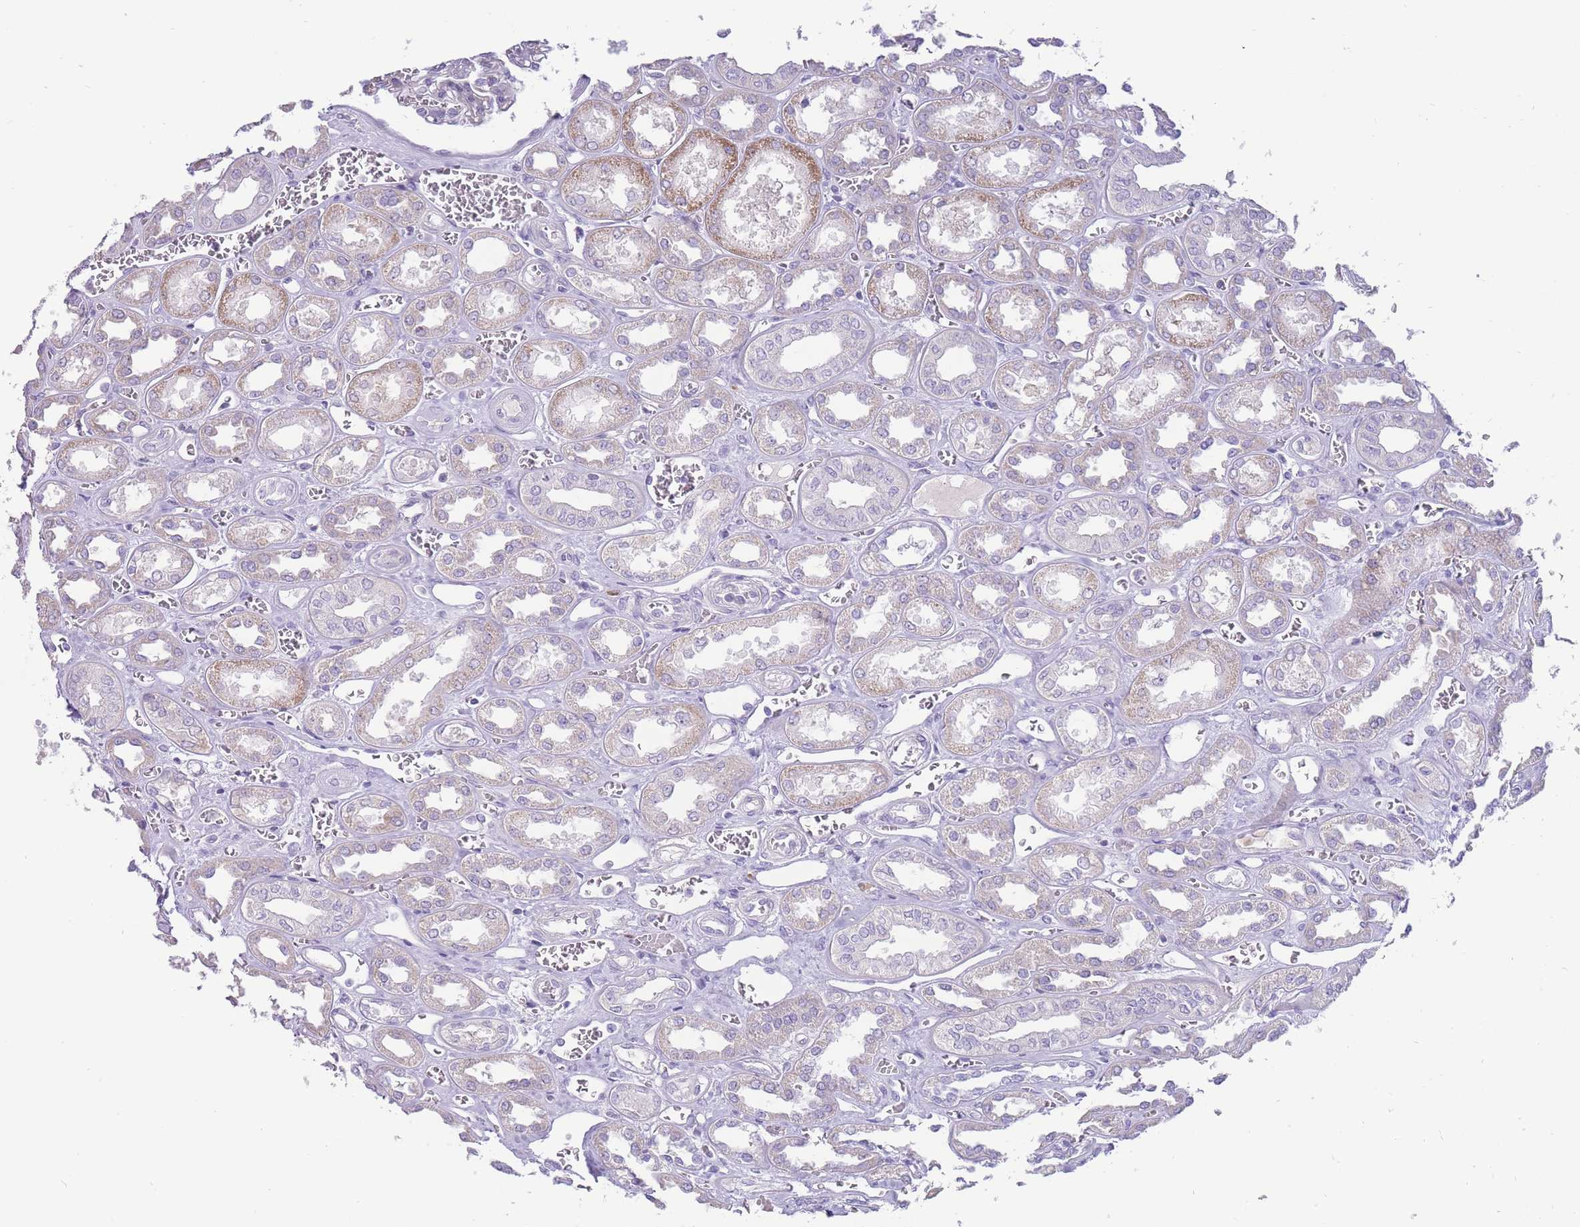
{"staining": {"intensity": "negative", "quantity": "none", "location": "none"}, "tissue": "kidney", "cell_type": "Cells in glomeruli", "image_type": "normal", "snomed": [{"axis": "morphology", "description": "Normal tissue, NOS"}, {"axis": "morphology", "description": "Adenocarcinoma, NOS"}, {"axis": "topography", "description": "Kidney"}], "caption": "High magnification brightfield microscopy of benign kidney stained with DAB (brown) and counterstained with hematoxylin (blue): cells in glomeruli show no significant staining. (DAB immunohistochemistry with hematoxylin counter stain).", "gene": "ERICH4", "patient": {"sex": "female", "age": 68}}